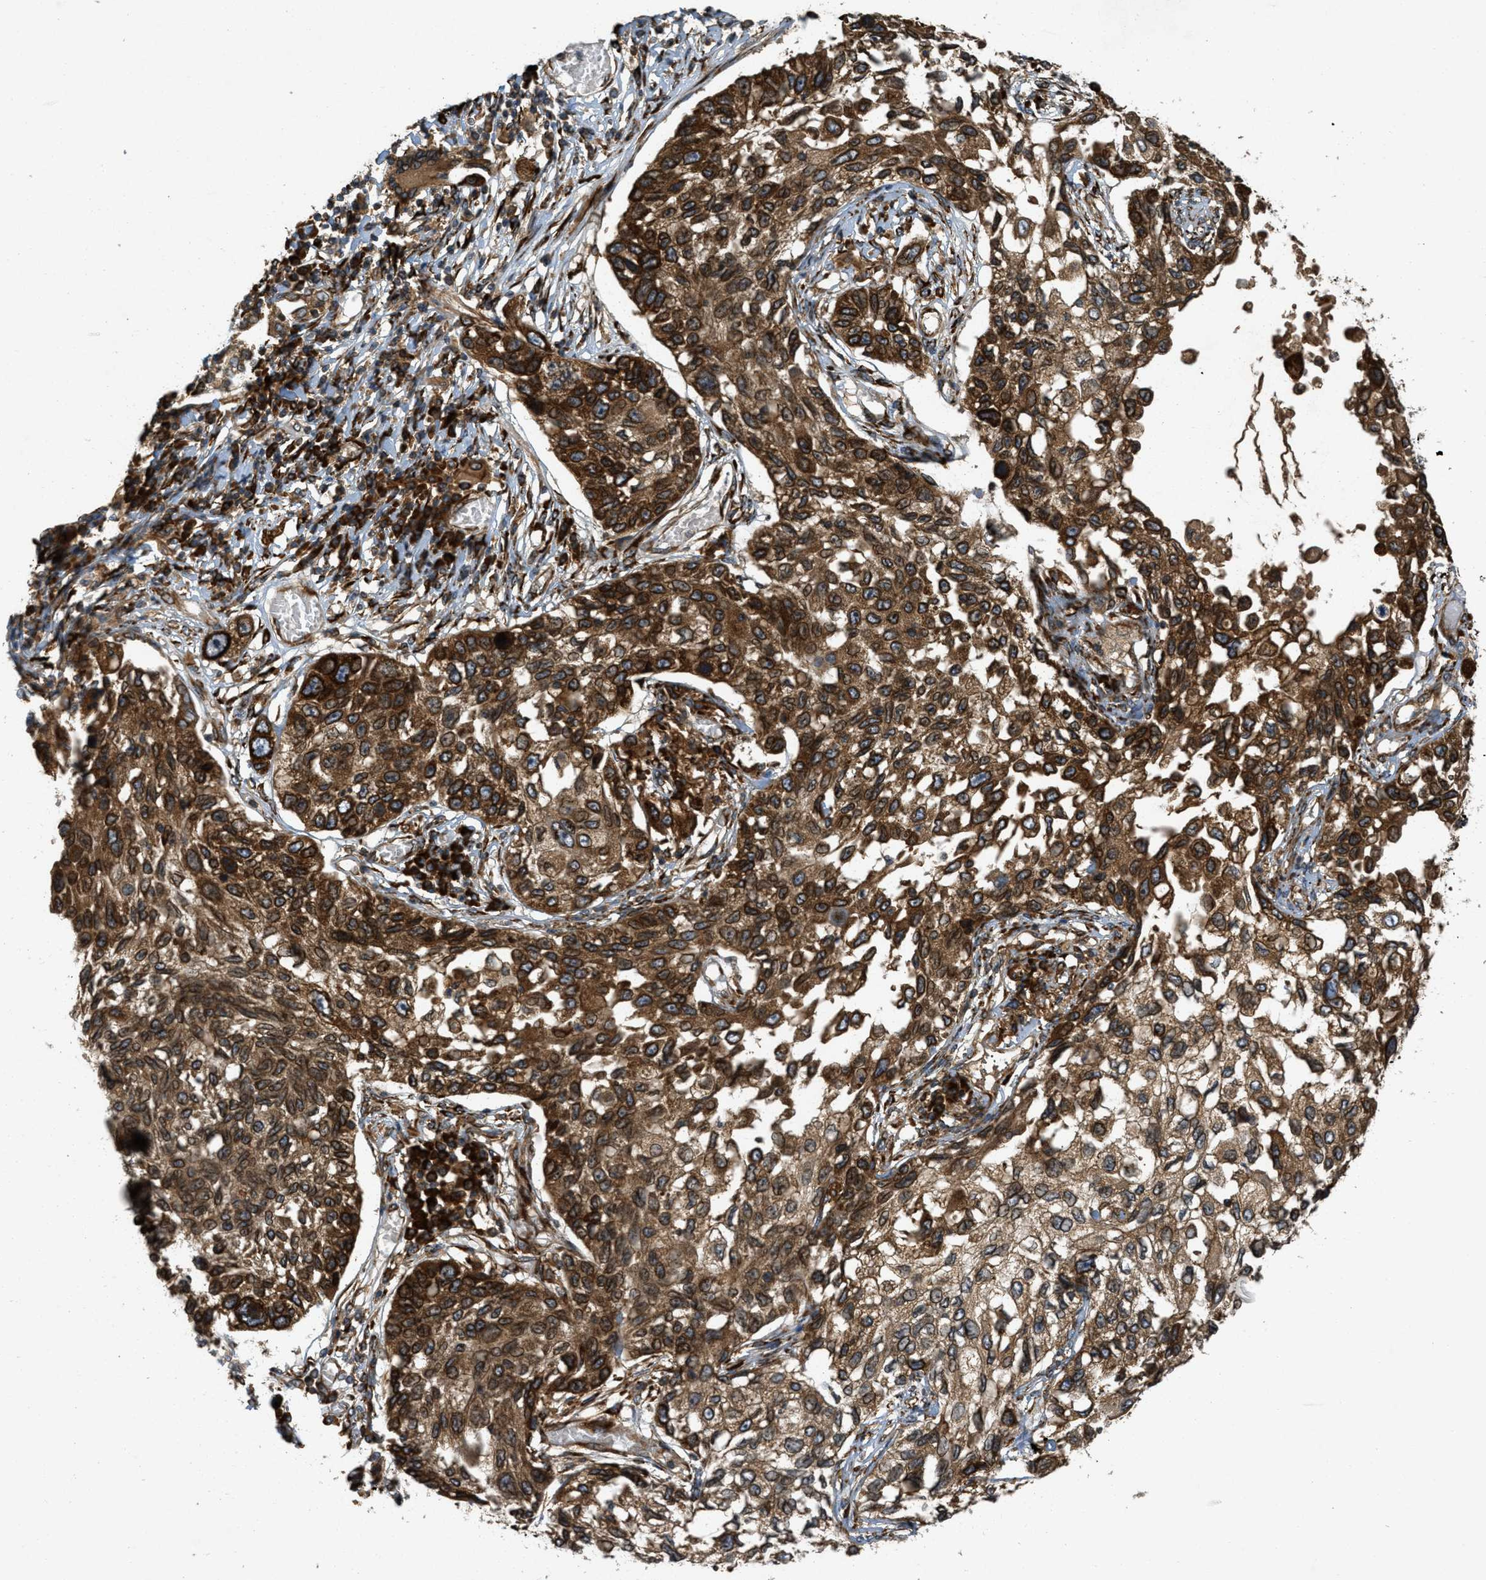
{"staining": {"intensity": "strong", "quantity": ">75%", "location": "cytoplasmic/membranous"}, "tissue": "lung cancer", "cell_type": "Tumor cells", "image_type": "cancer", "snomed": [{"axis": "morphology", "description": "Squamous cell carcinoma, NOS"}, {"axis": "topography", "description": "Lung"}], "caption": "This micrograph demonstrates lung cancer (squamous cell carcinoma) stained with immunohistochemistry to label a protein in brown. The cytoplasmic/membranous of tumor cells show strong positivity for the protein. Nuclei are counter-stained blue.", "gene": "PCDH18", "patient": {"sex": "male", "age": 71}}